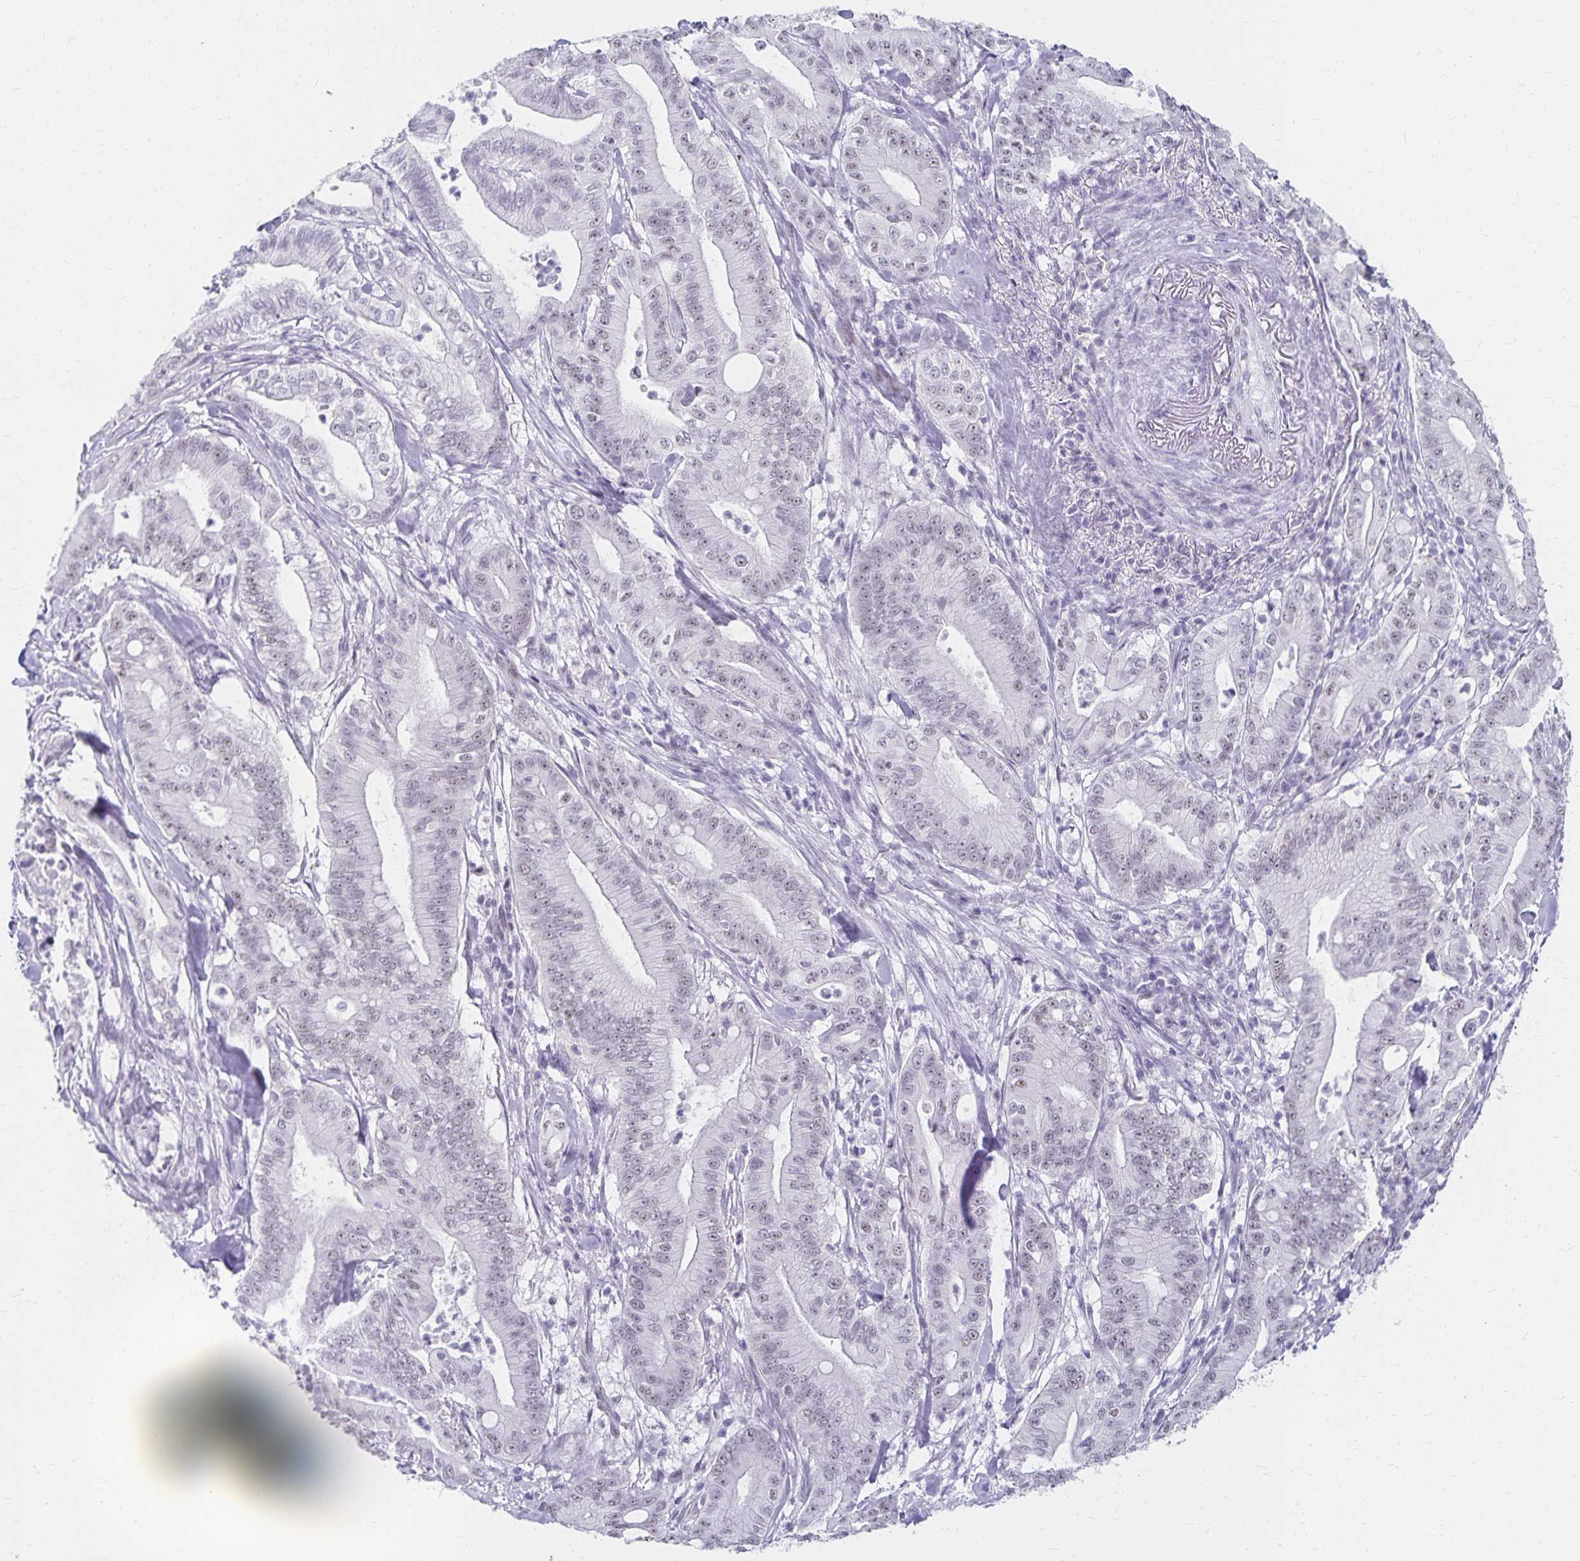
{"staining": {"intensity": "negative", "quantity": "none", "location": "none"}, "tissue": "pancreatic cancer", "cell_type": "Tumor cells", "image_type": "cancer", "snomed": [{"axis": "morphology", "description": "Adenocarcinoma, NOS"}, {"axis": "topography", "description": "Pancreas"}], "caption": "DAB immunohistochemical staining of pancreatic cancer (adenocarcinoma) demonstrates no significant expression in tumor cells. (DAB IHC with hematoxylin counter stain).", "gene": "C20orf85", "patient": {"sex": "male", "age": 71}}